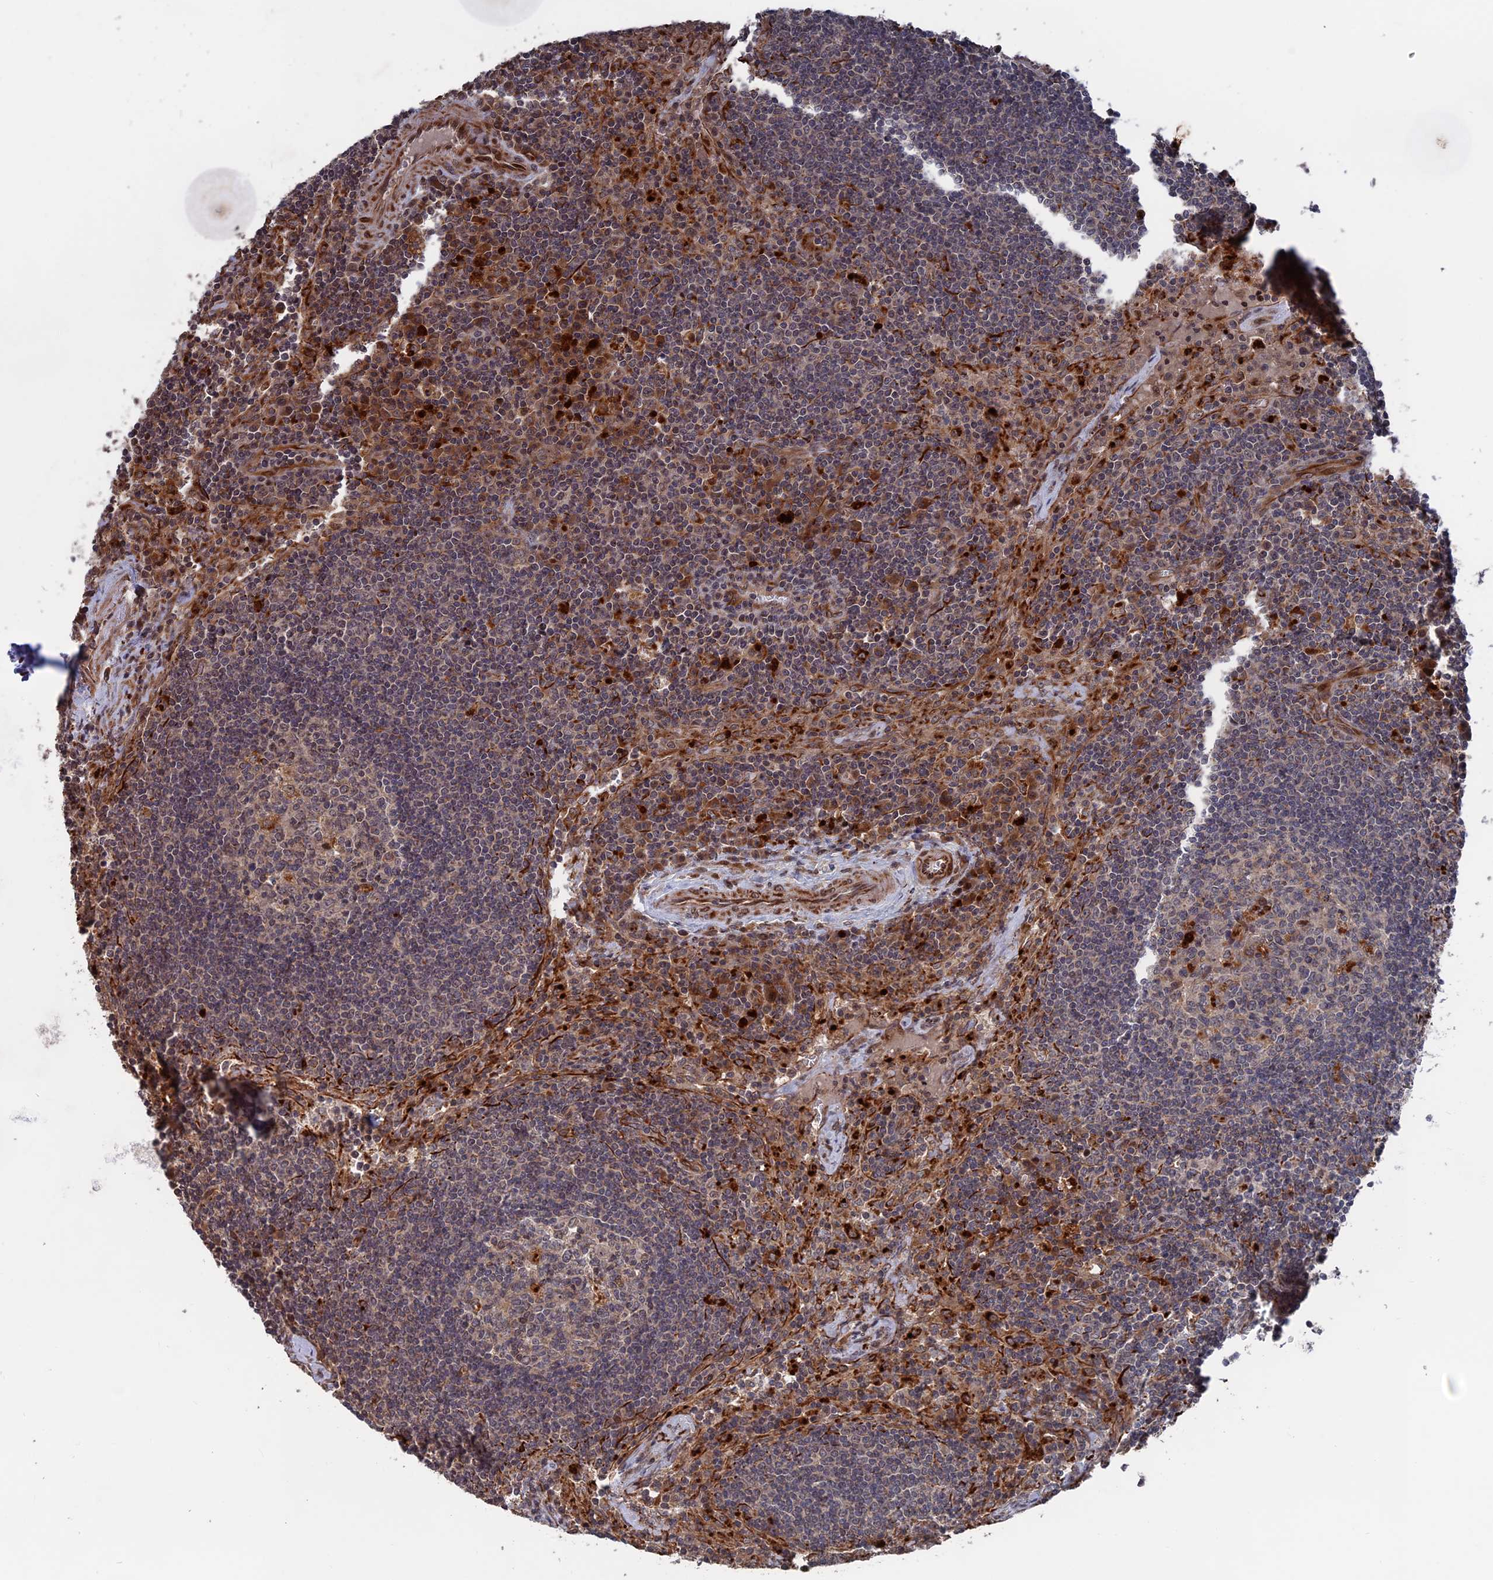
{"staining": {"intensity": "moderate", "quantity": "<25%", "location": "nuclear"}, "tissue": "lymph node", "cell_type": "Germinal center cells", "image_type": "normal", "snomed": [{"axis": "morphology", "description": "Normal tissue, NOS"}, {"axis": "topography", "description": "Lymph node"}], "caption": "Moderate nuclear positivity is appreciated in approximately <25% of germinal center cells in benign lymph node.", "gene": "PLA2G15", "patient": {"sex": "male", "age": 58}}